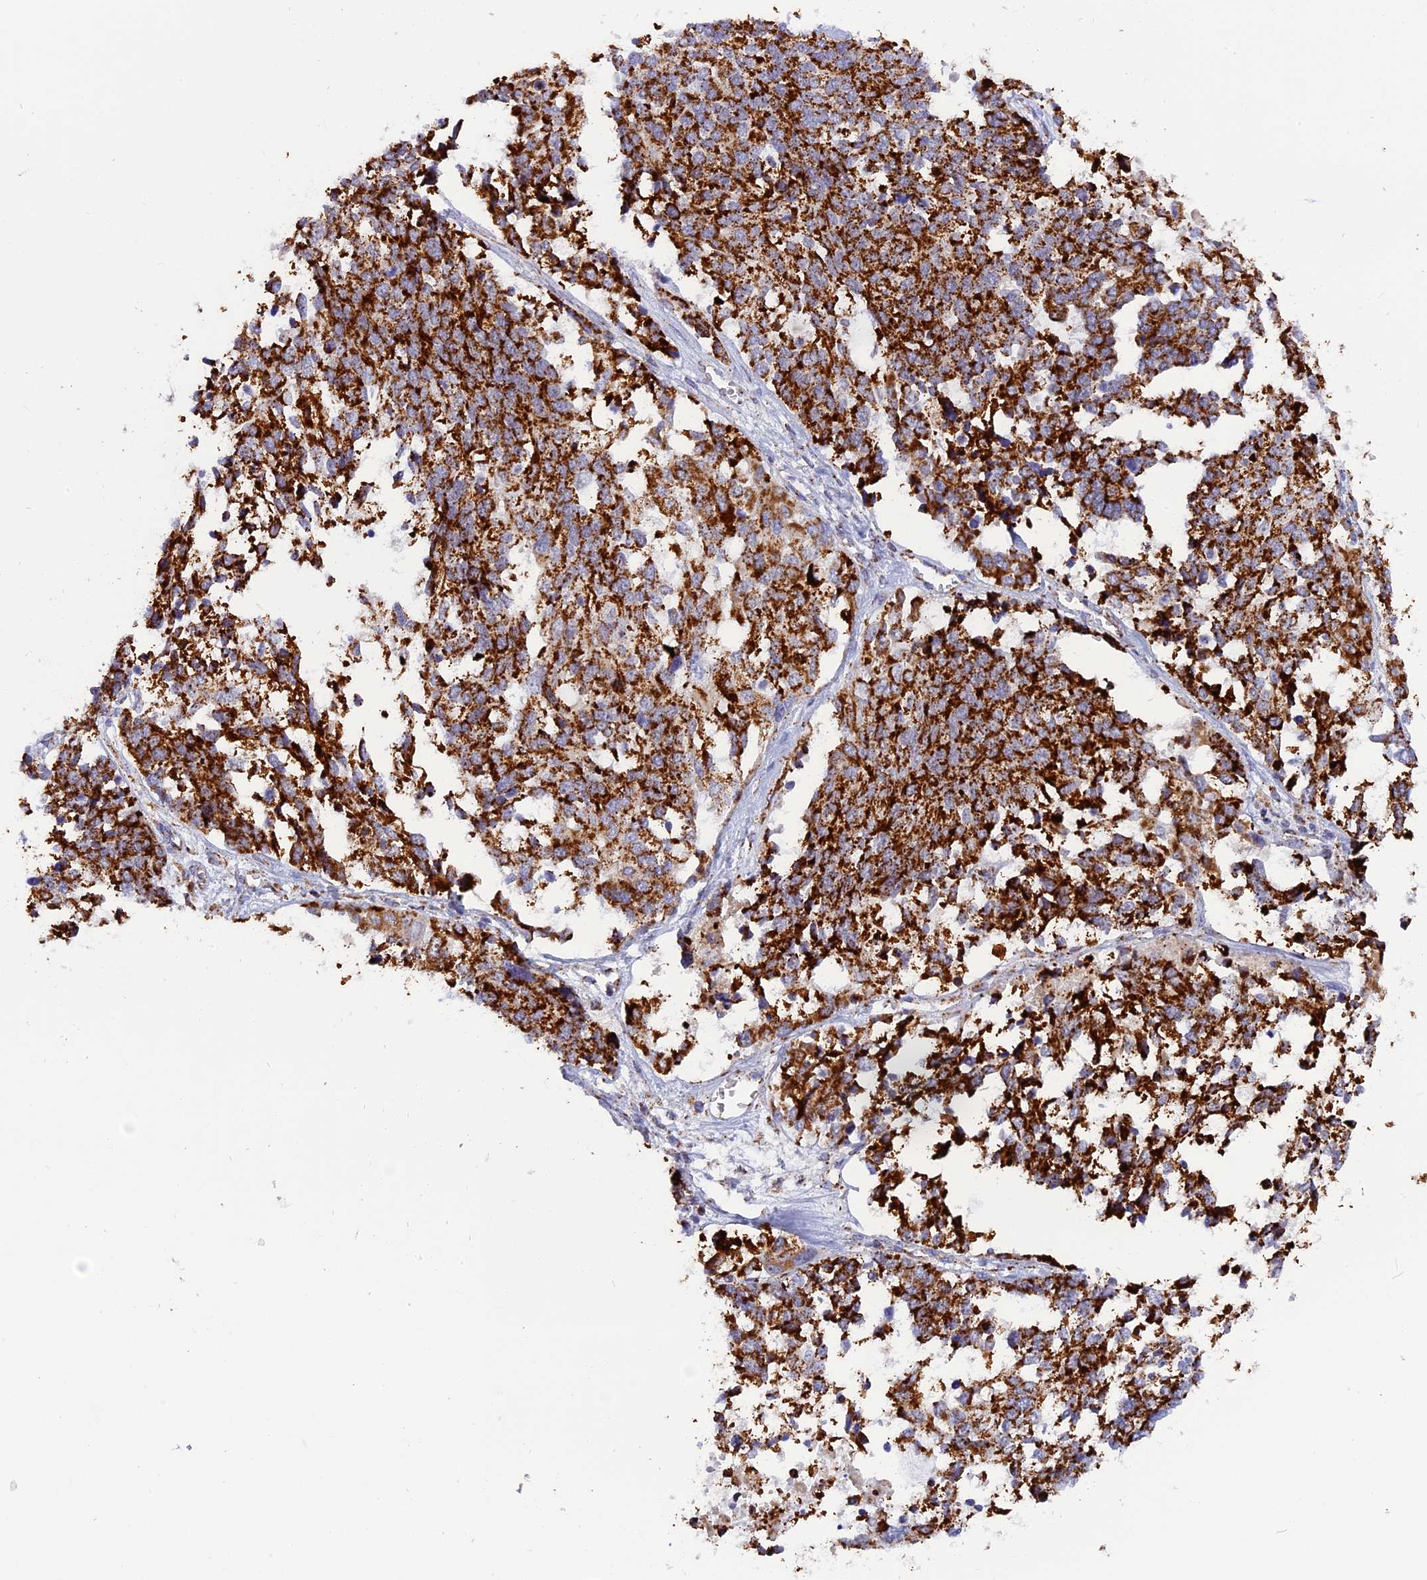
{"staining": {"intensity": "strong", "quantity": ">75%", "location": "cytoplasmic/membranous"}, "tissue": "ovarian cancer", "cell_type": "Tumor cells", "image_type": "cancer", "snomed": [{"axis": "morphology", "description": "Cystadenocarcinoma, serous, NOS"}, {"axis": "topography", "description": "Ovary"}], "caption": "This image displays ovarian cancer (serous cystadenocarcinoma) stained with immunohistochemistry to label a protein in brown. The cytoplasmic/membranous of tumor cells show strong positivity for the protein. Nuclei are counter-stained blue.", "gene": "MRPS34", "patient": {"sex": "female", "age": 44}}